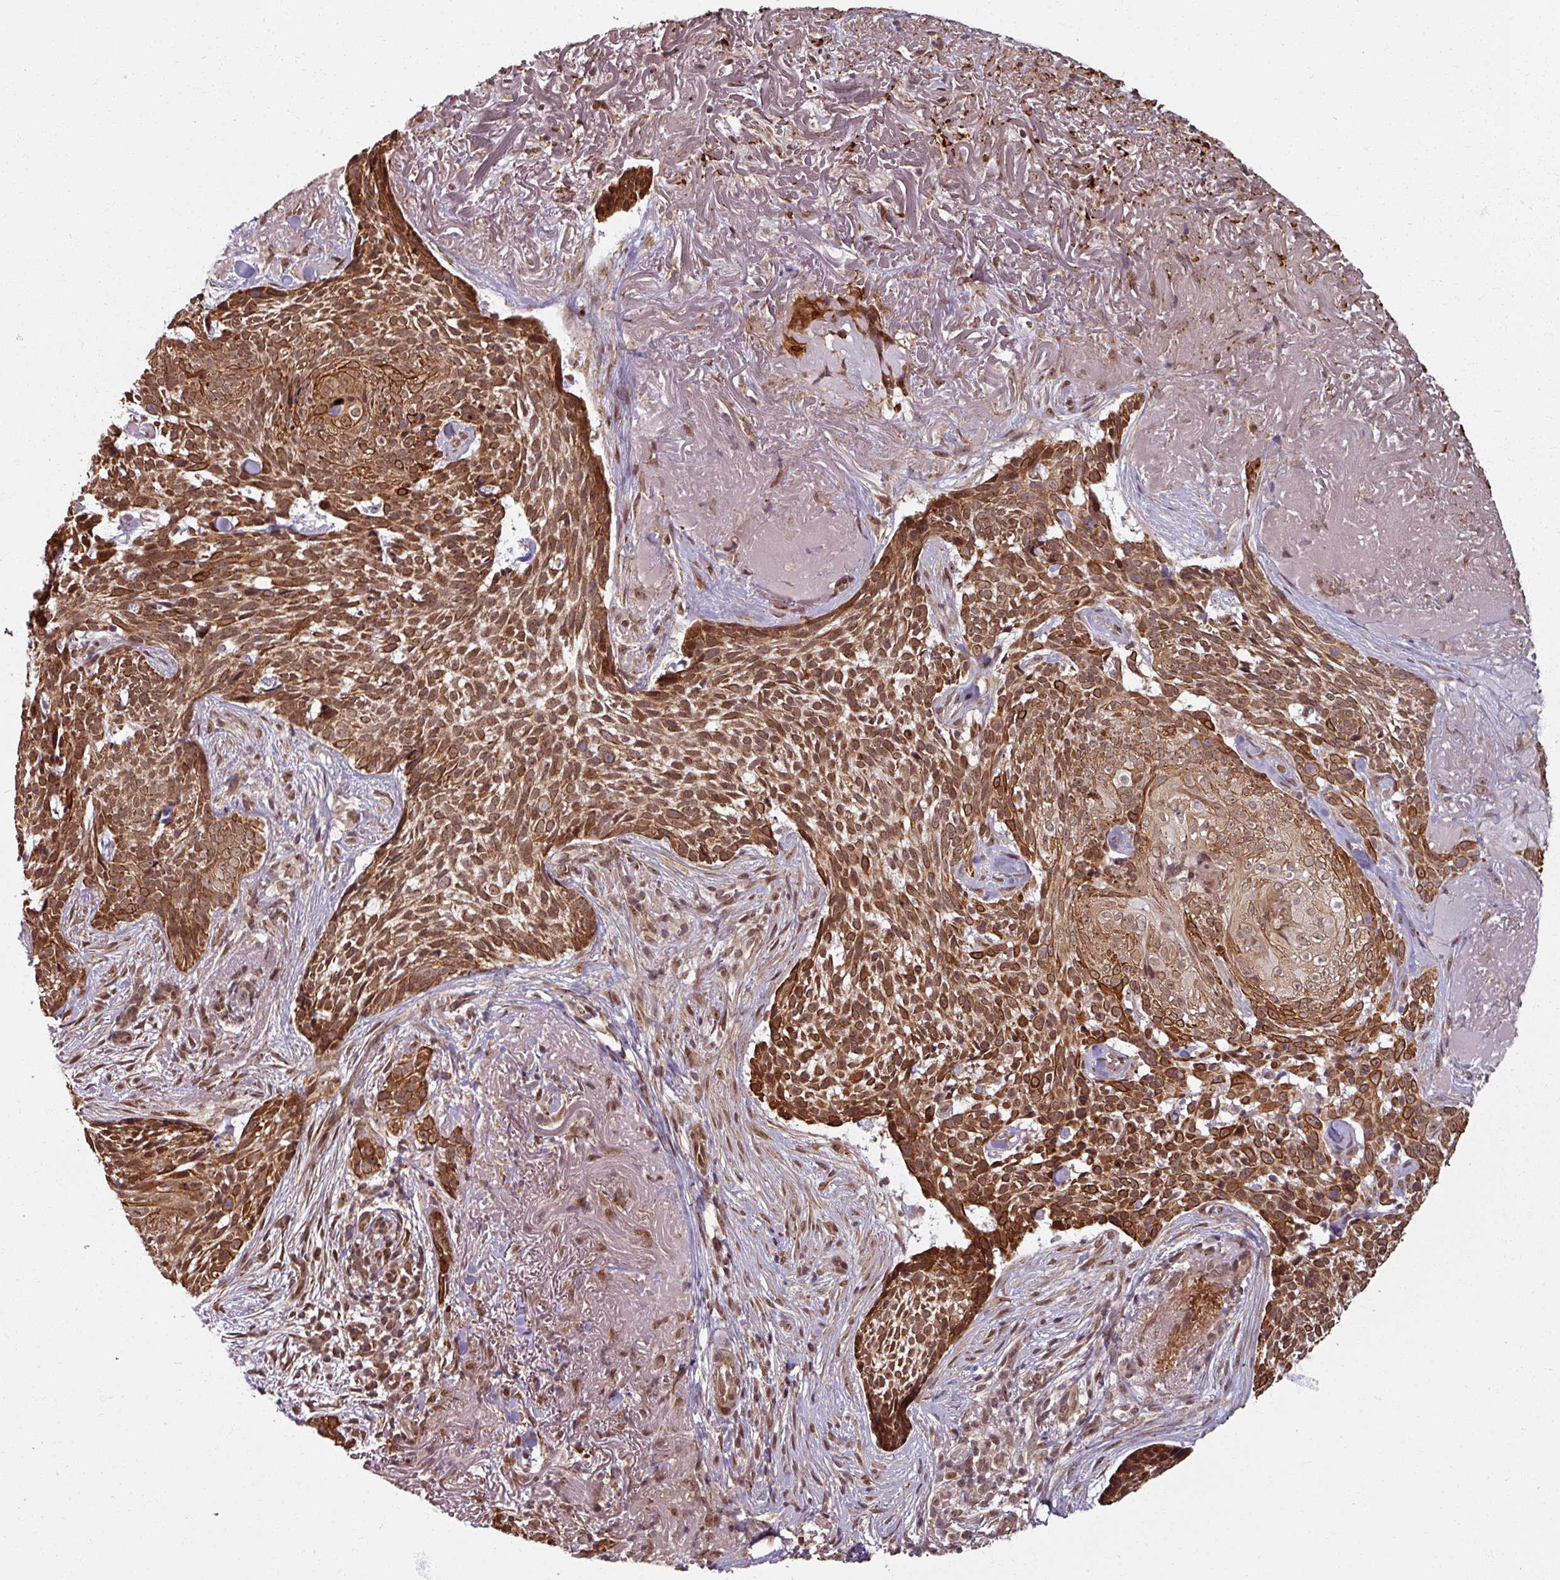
{"staining": {"intensity": "strong", "quantity": ">75%", "location": "cytoplasmic/membranous,nuclear"}, "tissue": "skin cancer", "cell_type": "Tumor cells", "image_type": "cancer", "snomed": [{"axis": "morphology", "description": "Basal cell carcinoma"}, {"axis": "topography", "description": "Skin"}, {"axis": "topography", "description": "Skin of face"}], "caption": "Immunohistochemistry (IHC) (DAB (3,3'-diaminobenzidine)) staining of human basal cell carcinoma (skin) displays strong cytoplasmic/membranous and nuclear protein positivity in approximately >75% of tumor cells.", "gene": "SWI5", "patient": {"sex": "female", "age": 95}}